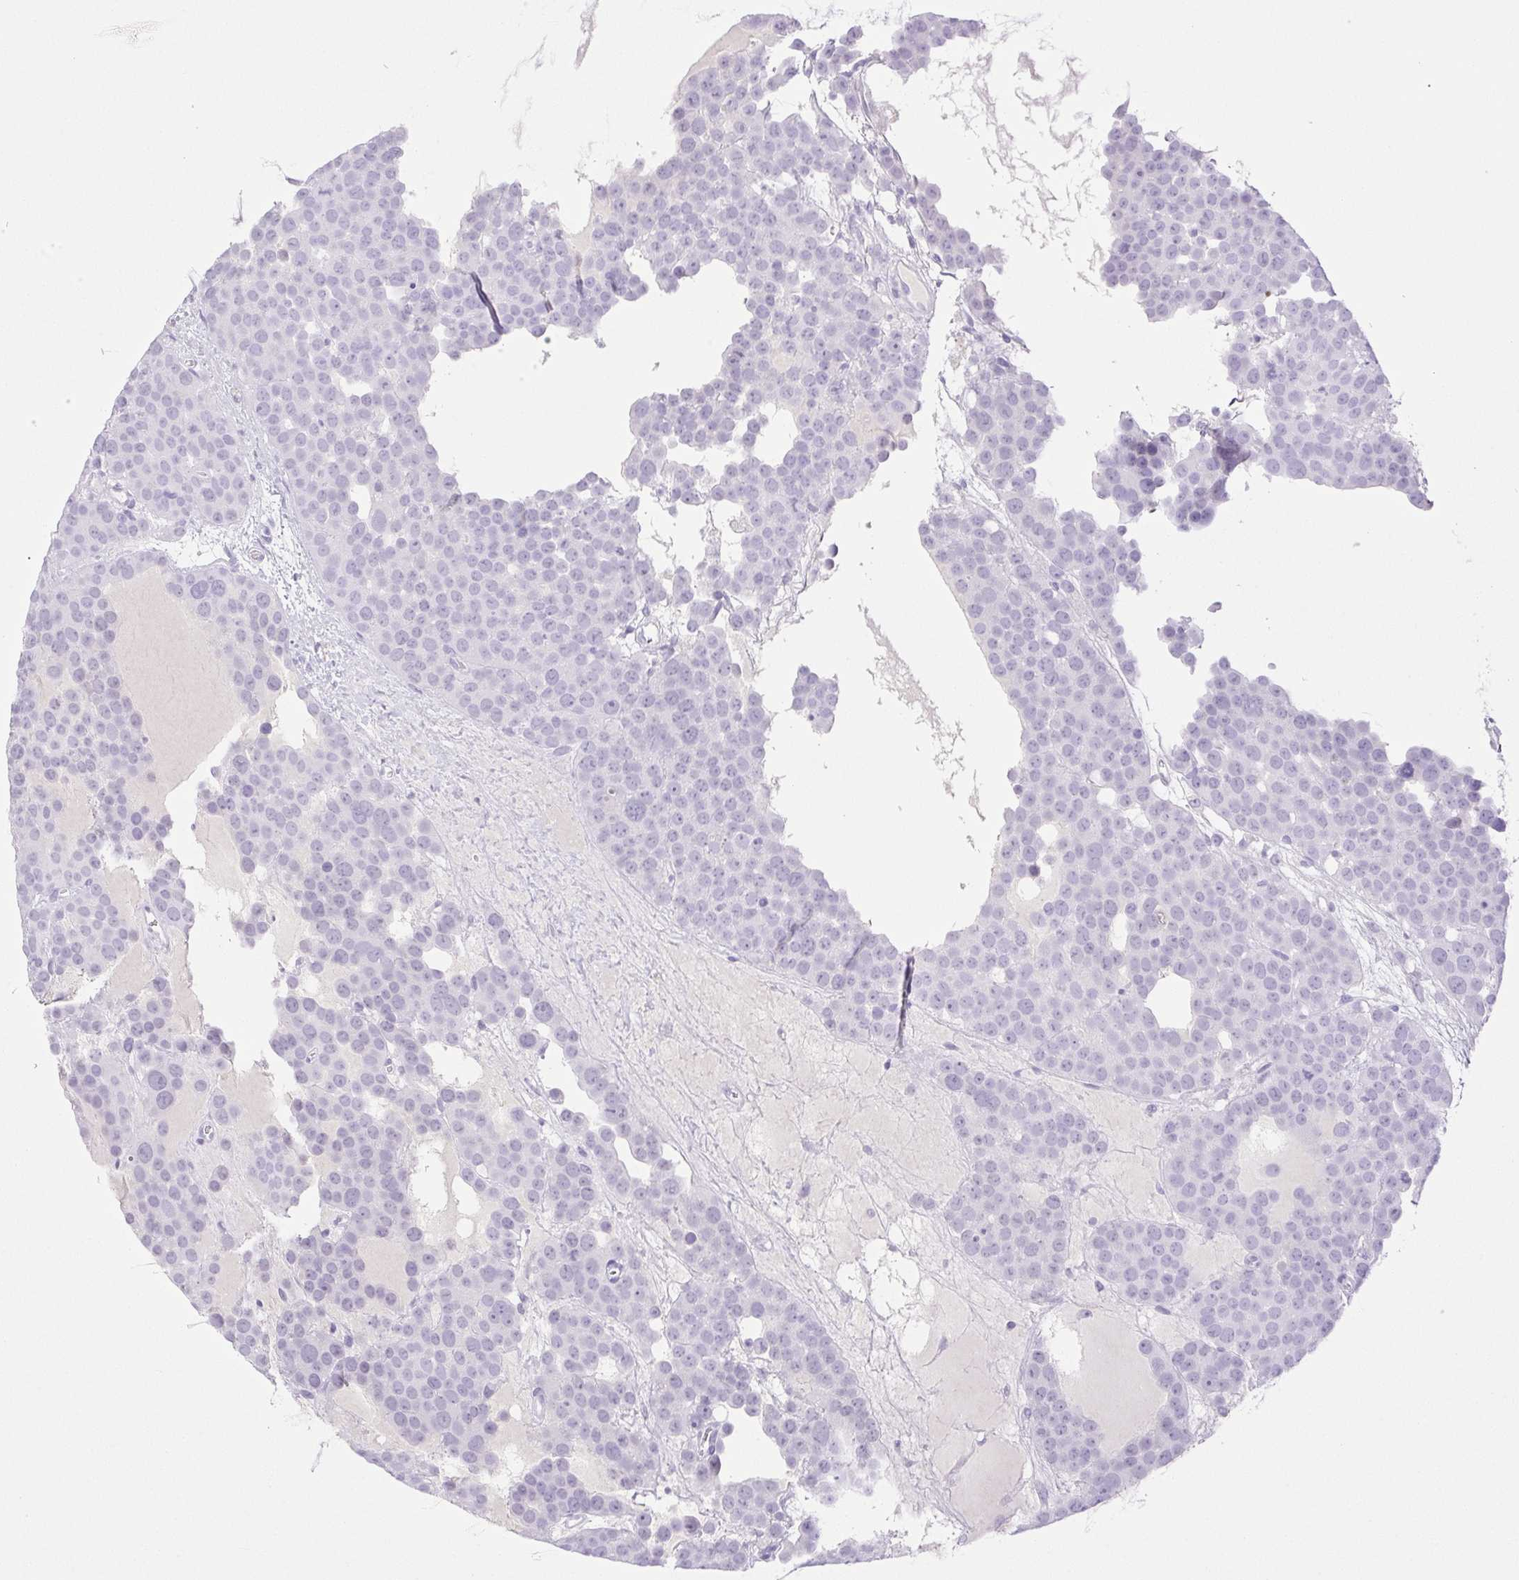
{"staining": {"intensity": "negative", "quantity": "none", "location": "none"}, "tissue": "testis cancer", "cell_type": "Tumor cells", "image_type": "cancer", "snomed": [{"axis": "morphology", "description": "Seminoma, NOS"}, {"axis": "topography", "description": "Testis"}], "caption": "Testis cancer (seminoma) stained for a protein using immunohistochemistry (IHC) demonstrates no expression tumor cells.", "gene": "PAPPA2", "patient": {"sex": "male", "age": 71}}